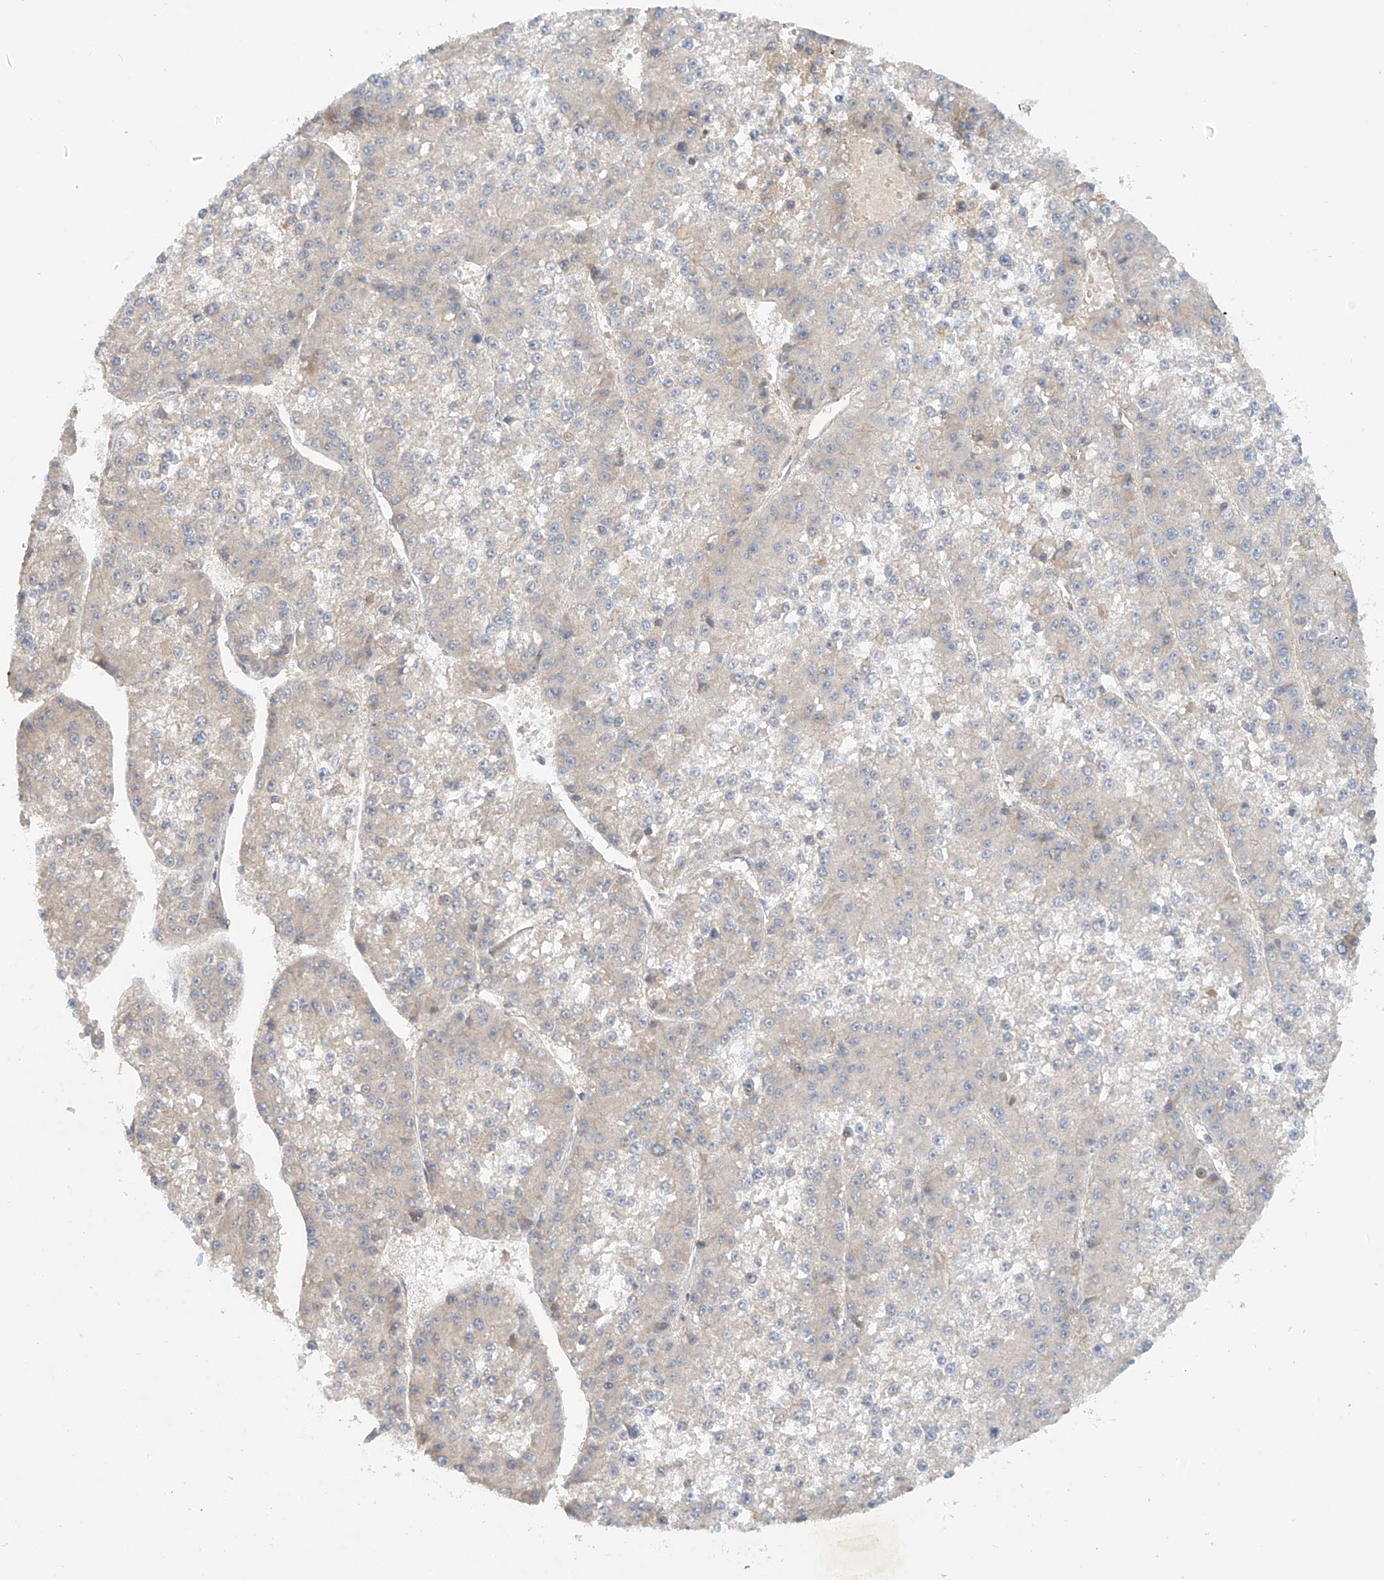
{"staining": {"intensity": "negative", "quantity": "none", "location": "none"}, "tissue": "liver cancer", "cell_type": "Tumor cells", "image_type": "cancer", "snomed": [{"axis": "morphology", "description": "Carcinoma, Hepatocellular, NOS"}, {"axis": "topography", "description": "Liver"}], "caption": "DAB (3,3'-diaminobenzidine) immunohistochemical staining of liver hepatocellular carcinoma exhibits no significant staining in tumor cells.", "gene": "LYRM9", "patient": {"sex": "female", "age": 73}}